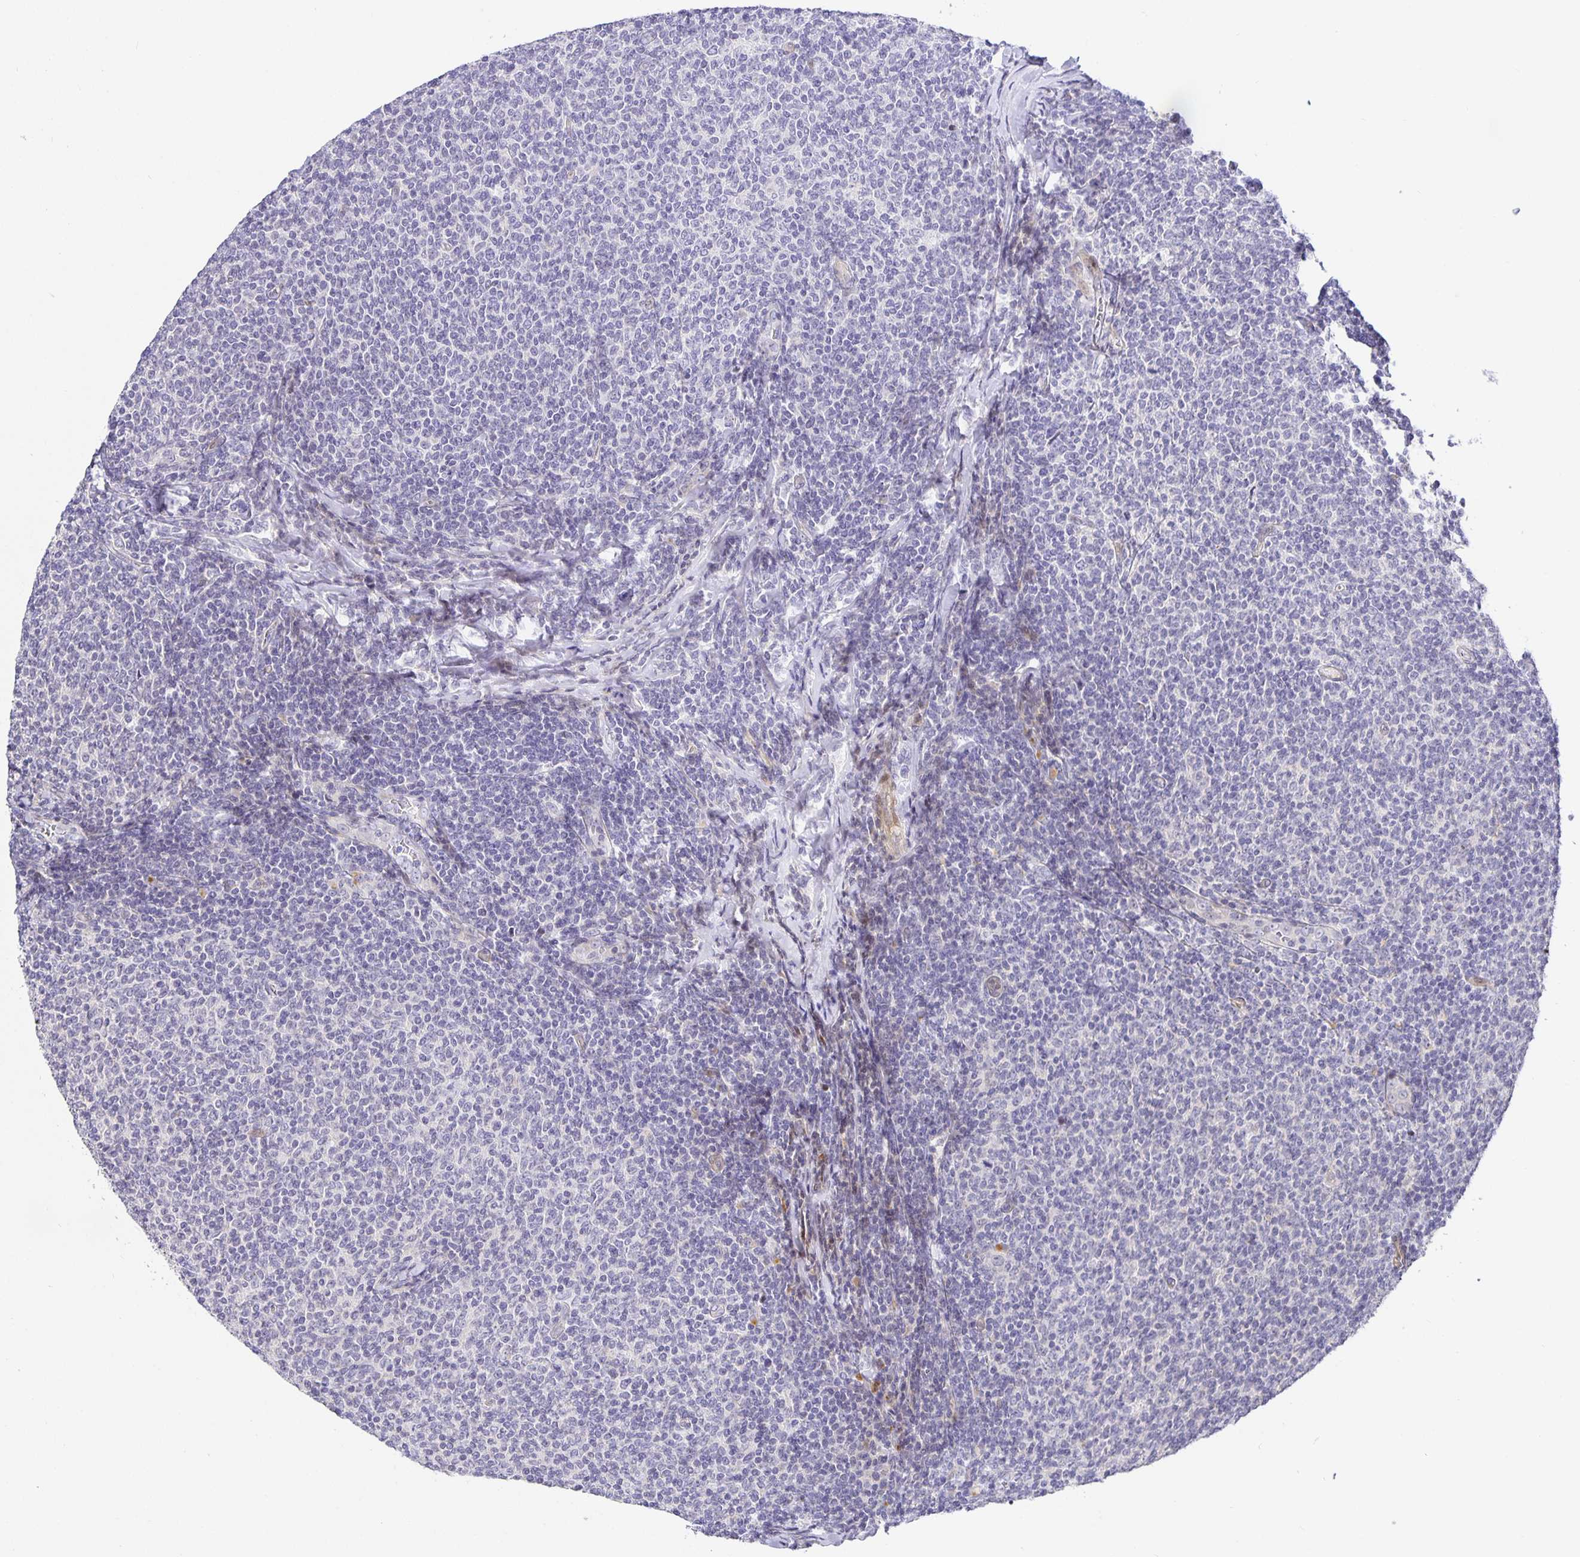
{"staining": {"intensity": "negative", "quantity": "none", "location": "none"}, "tissue": "lymphoma", "cell_type": "Tumor cells", "image_type": "cancer", "snomed": [{"axis": "morphology", "description": "Malignant lymphoma, non-Hodgkin's type, Low grade"}, {"axis": "topography", "description": "Lymph node"}], "caption": "Tumor cells are negative for brown protein staining in low-grade malignant lymphoma, non-Hodgkin's type.", "gene": "TJP3", "patient": {"sex": "male", "age": 52}}